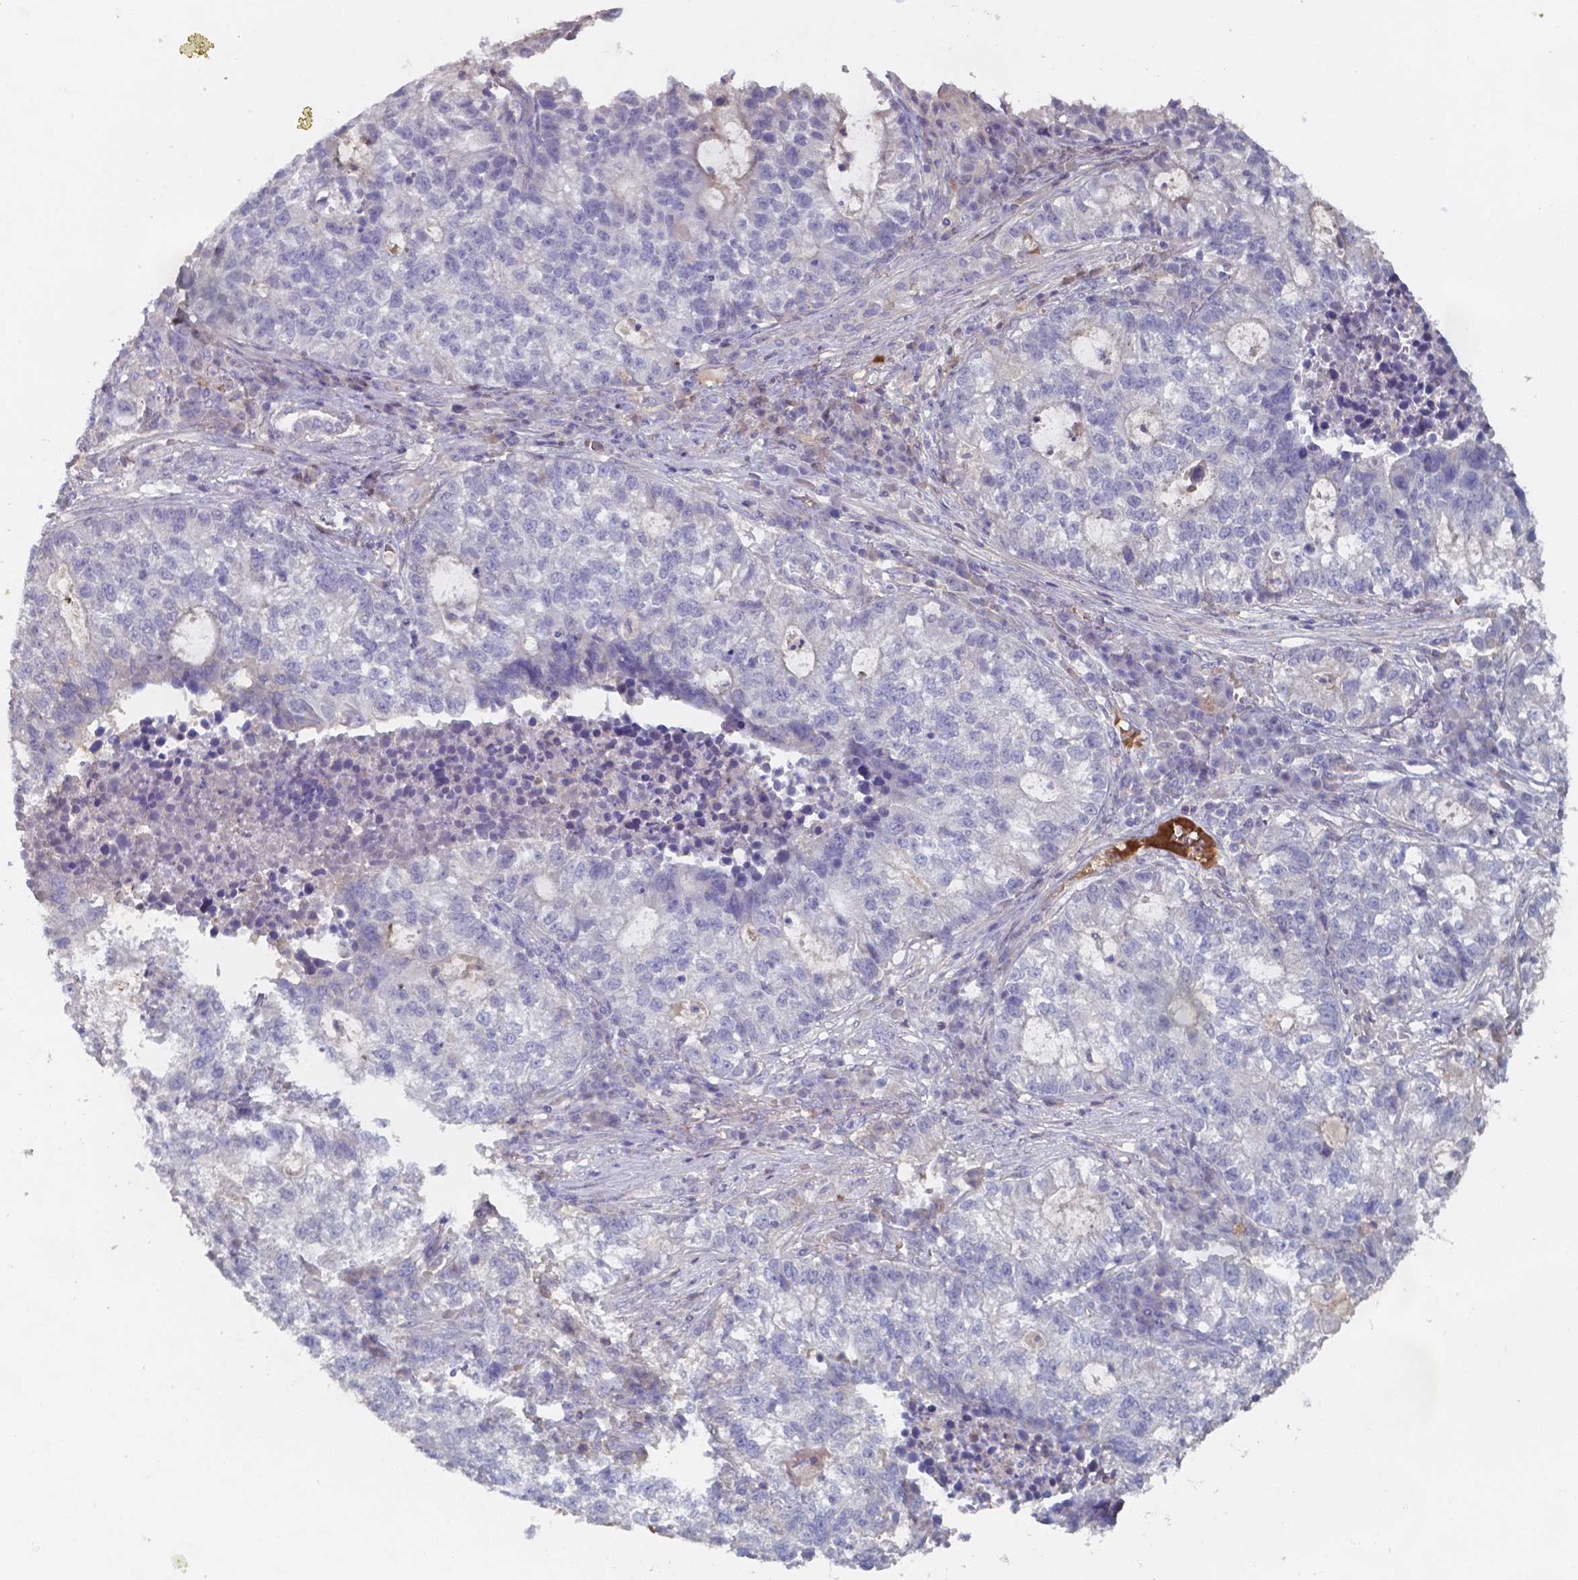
{"staining": {"intensity": "negative", "quantity": "none", "location": "none"}, "tissue": "lung cancer", "cell_type": "Tumor cells", "image_type": "cancer", "snomed": [{"axis": "morphology", "description": "Adenocarcinoma, NOS"}, {"axis": "topography", "description": "Lung"}], "caption": "Immunohistochemistry image of human lung adenocarcinoma stained for a protein (brown), which displays no staining in tumor cells.", "gene": "BTBD17", "patient": {"sex": "male", "age": 57}}